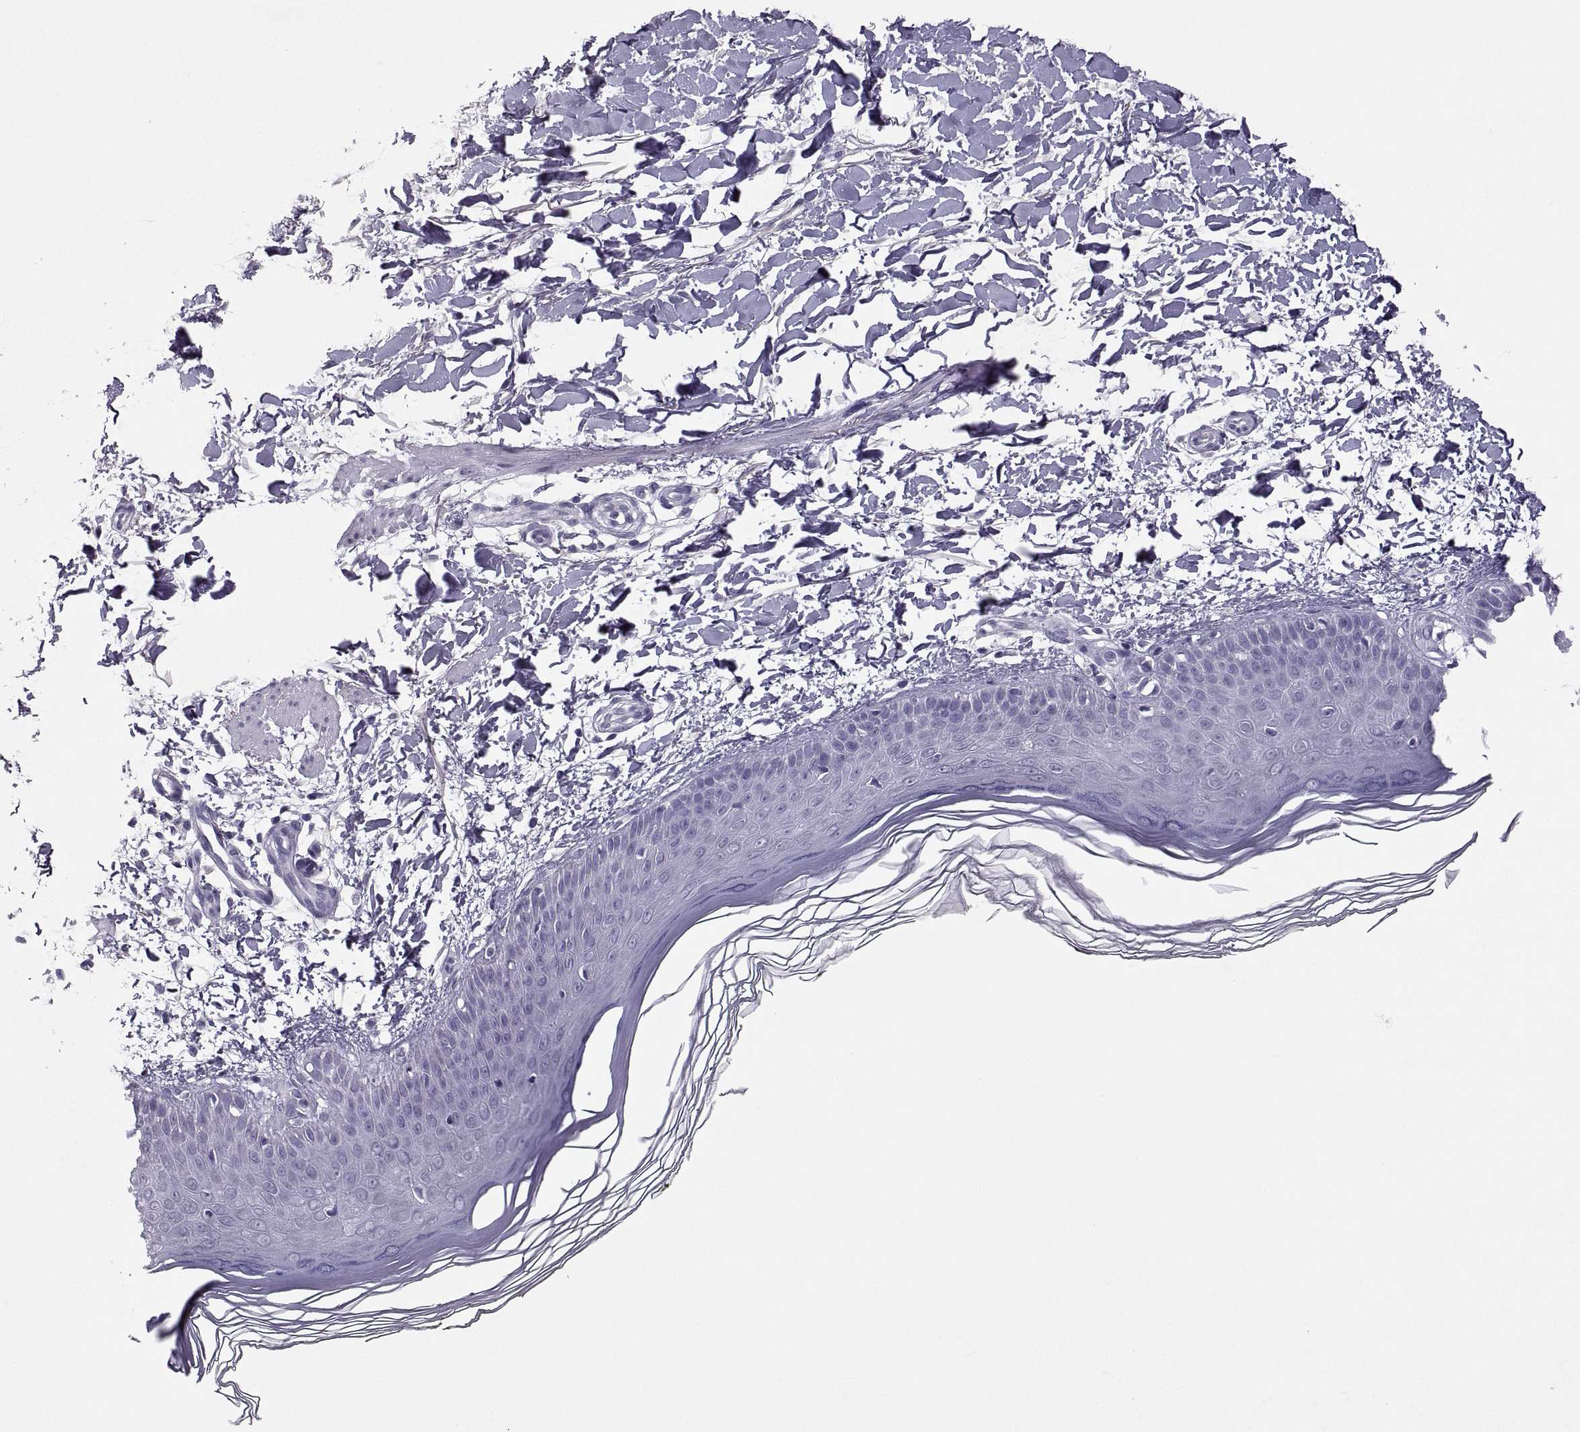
{"staining": {"intensity": "negative", "quantity": "none", "location": "none"}, "tissue": "skin", "cell_type": "Fibroblasts", "image_type": "normal", "snomed": [{"axis": "morphology", "description": "Normal tissue, NOS"}, {"axis": "topography", "description": "Skin"}], "caption": "DAB immunohistochemical staining of benign skin exhibits no significant staining in fibroblasts. (Immunohistochemistry, brightfield microscopy, high magnification).", "gene": "SOX21", "patient": {"sex": "female", "age": 62}}